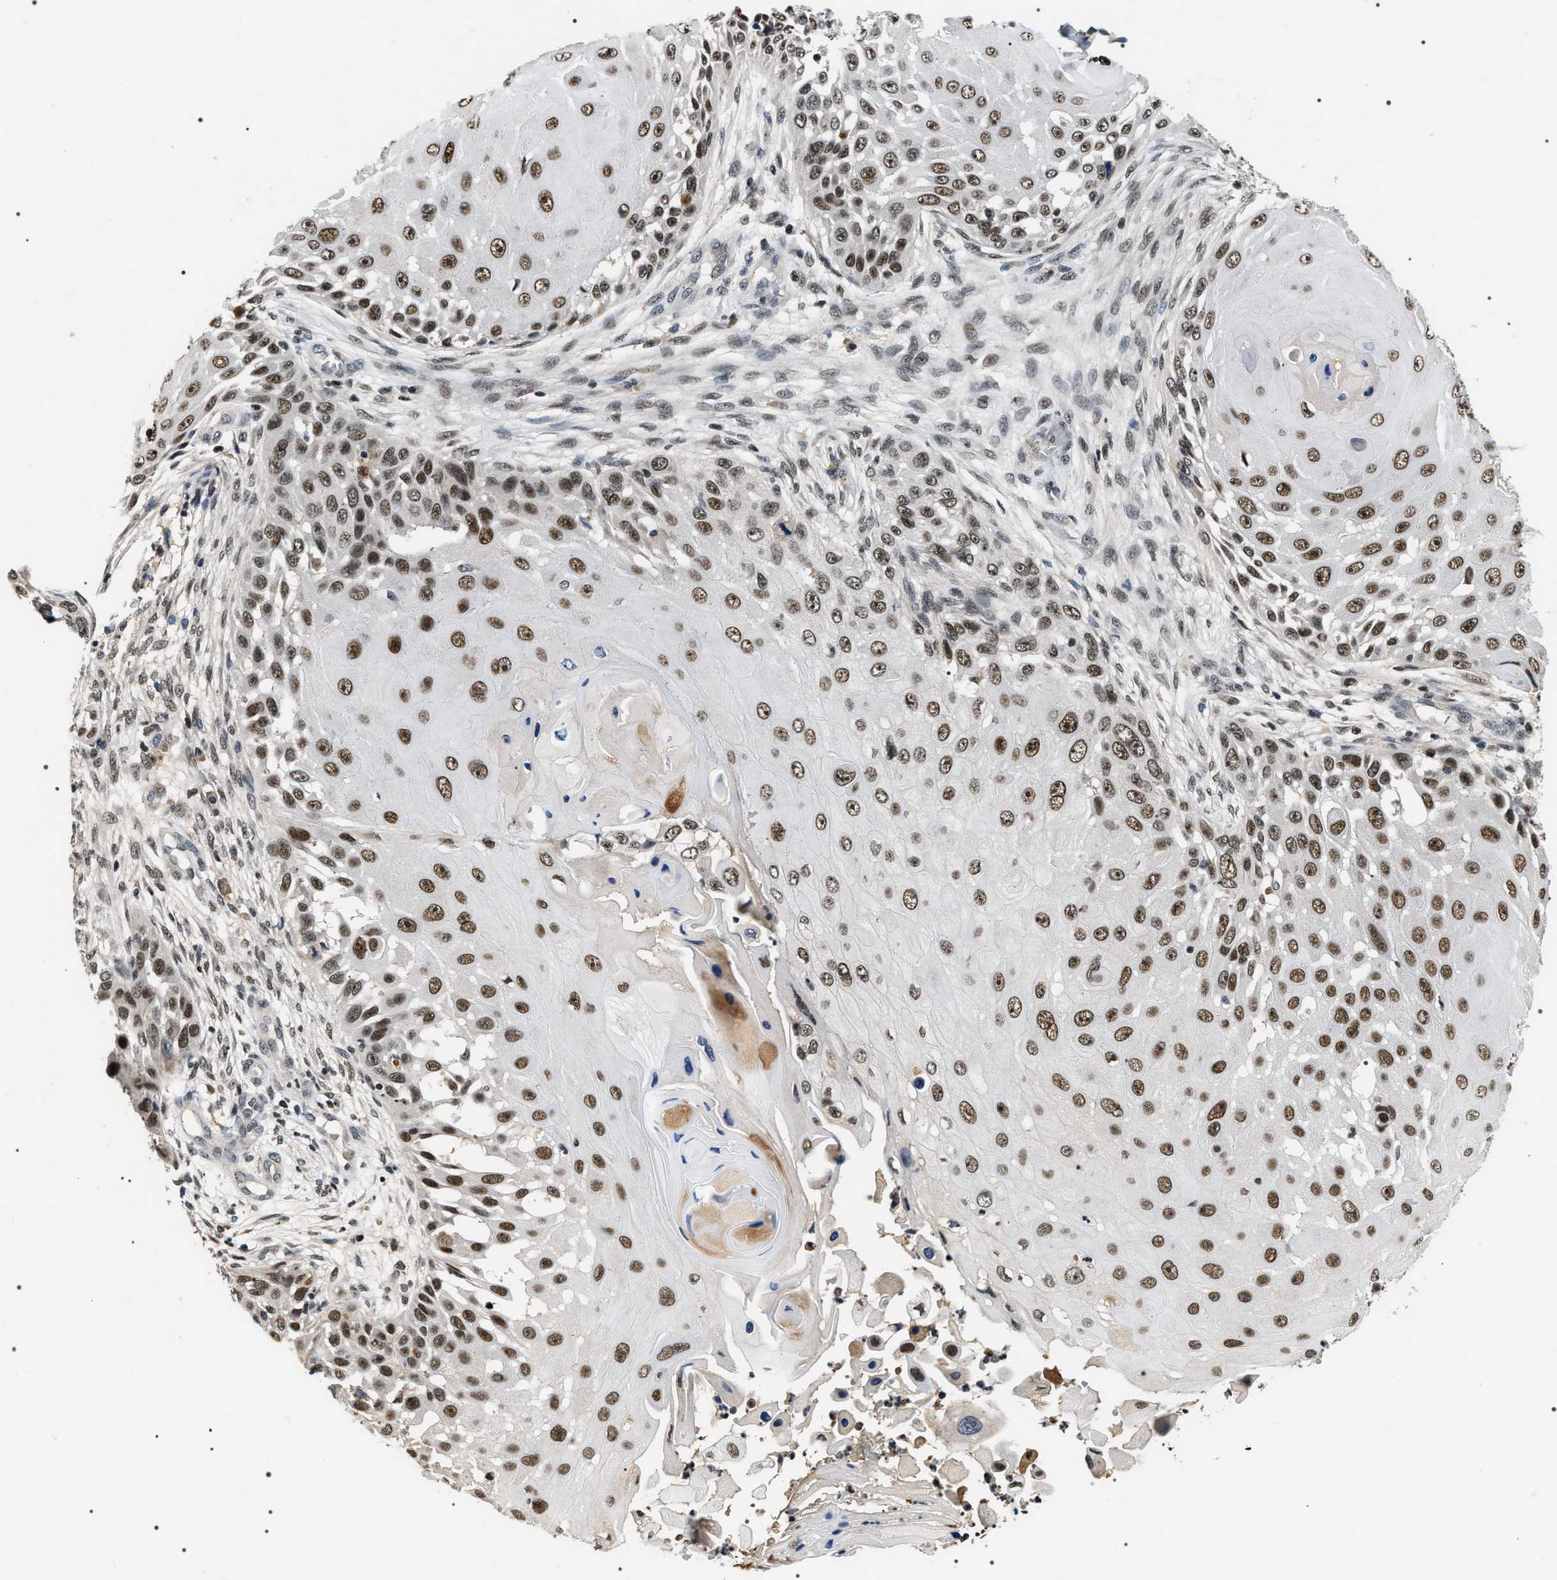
{"staining": {"intensity": "moderate", "quantity": ">75%", "location": "nuclear"}, "tissue": "skin cancer", "cell_type": "Tumor cells", "image_type": "cancer", "snomed": [{"axis": "morphology", "description": "Squamous cell carcinoma, NOS"}, {"axis": "topography", "description": "Skin"}], "caption": "Immunohistochemical staining of skin squamous cell carcinoma shows medium levels of moderate nuclear expression in about >75% of tumor cells.", "gene": "C7orf25", "patient": {"sex": "female", "age": 44}}